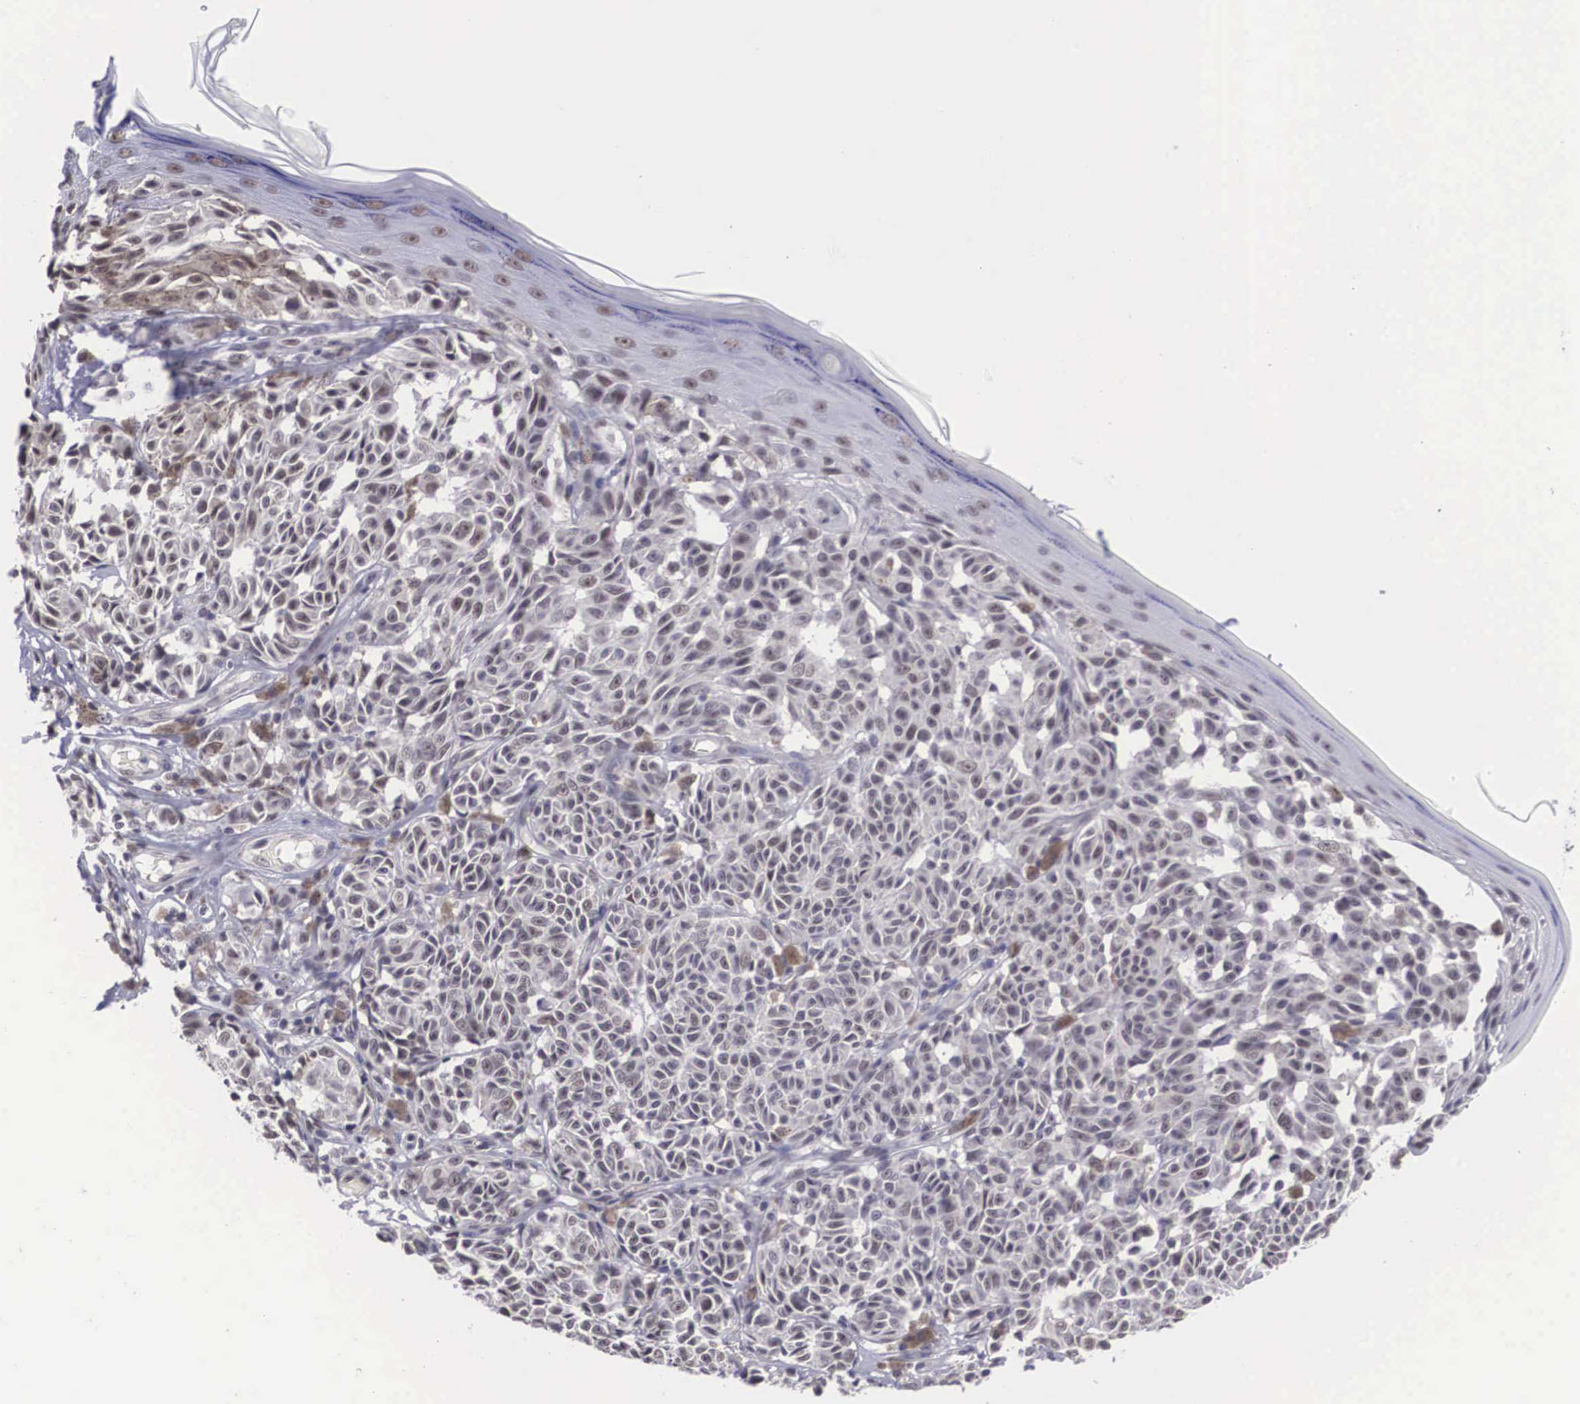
{"staining": {"intensity": "weak", "quantity": "<25%", "location": "nuclear"}, "tissue": "melanoma", "cell_type": "Tumor cells", "image_type": "cancer", "snomed": [{"axis": "morphology", "description": "Malignant melanoma, NOS"}, {"axis": "topography", "description": "Skin"}], "caption": "Immunohistochemistry (IHC) photomicrograph of neoplastic tissue: human melanoma stained with DAB (3,3'-diaminobenzidine) demonstrates no significant protein positivity in tumor cells.", "gene": "ZNF275", "patient": {"sex": "male", "age": 49}}